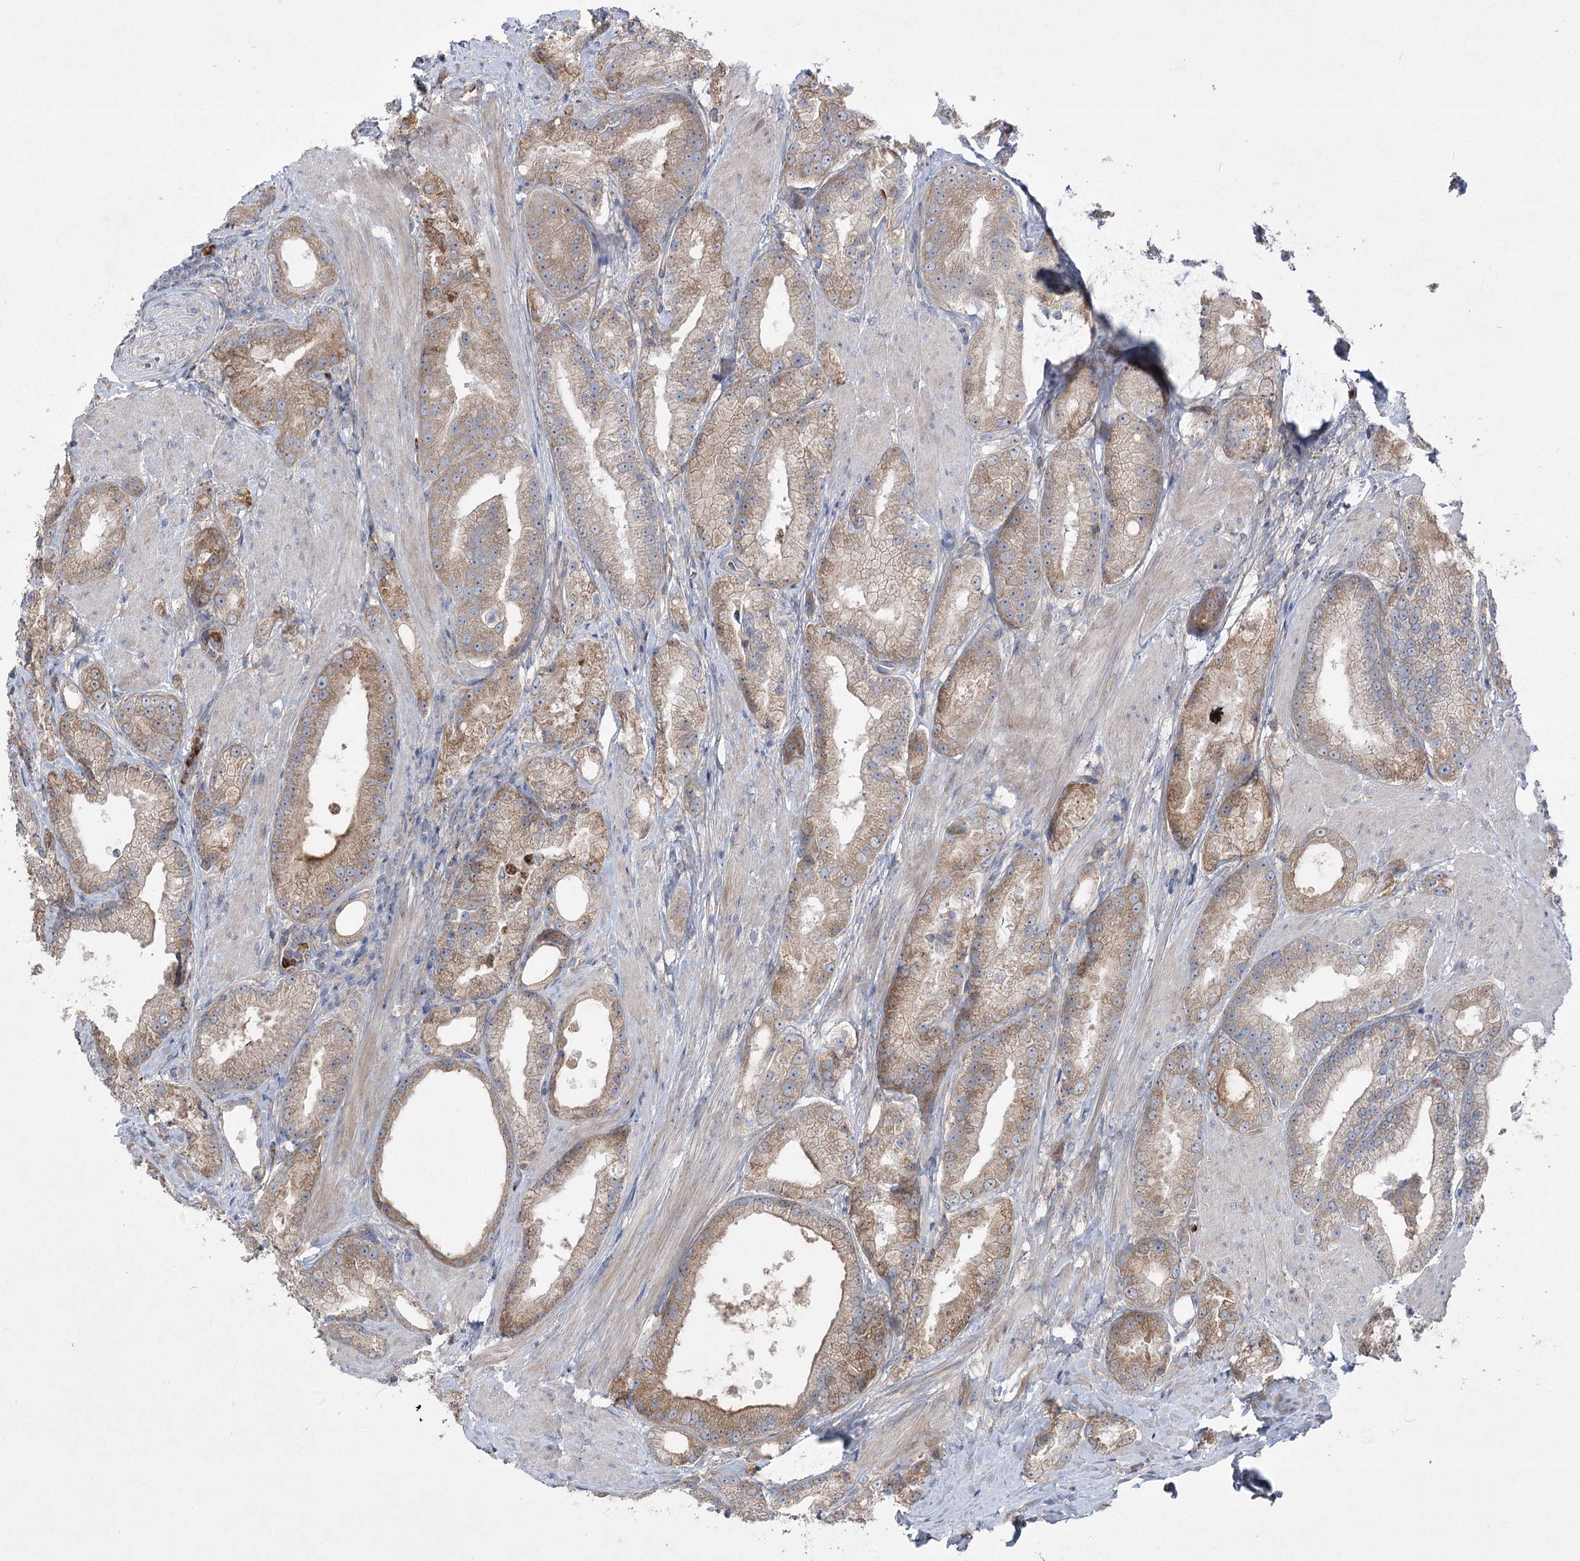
{"staining": {"intensity": "weak", "quantity": ">75%", "location": "cytoplasmic/membranous"}, "tissue": "prostate cancer", "cell_type": "Tumor cells", "image_type": "cancer", "snomed": [{"axis": "morphology", "description": "Adenocarcinoma, Low grade"}, {"axis": "topography", "description": "Prostate"}], "caption": "Human prostate cancer stained for a protein (brown) displays weak cytoplasmic/membranous positive expression in about >75% of tumor cells.", "gene": "PLEKHA5", "patient": {"sex": "male", "age": 67}}